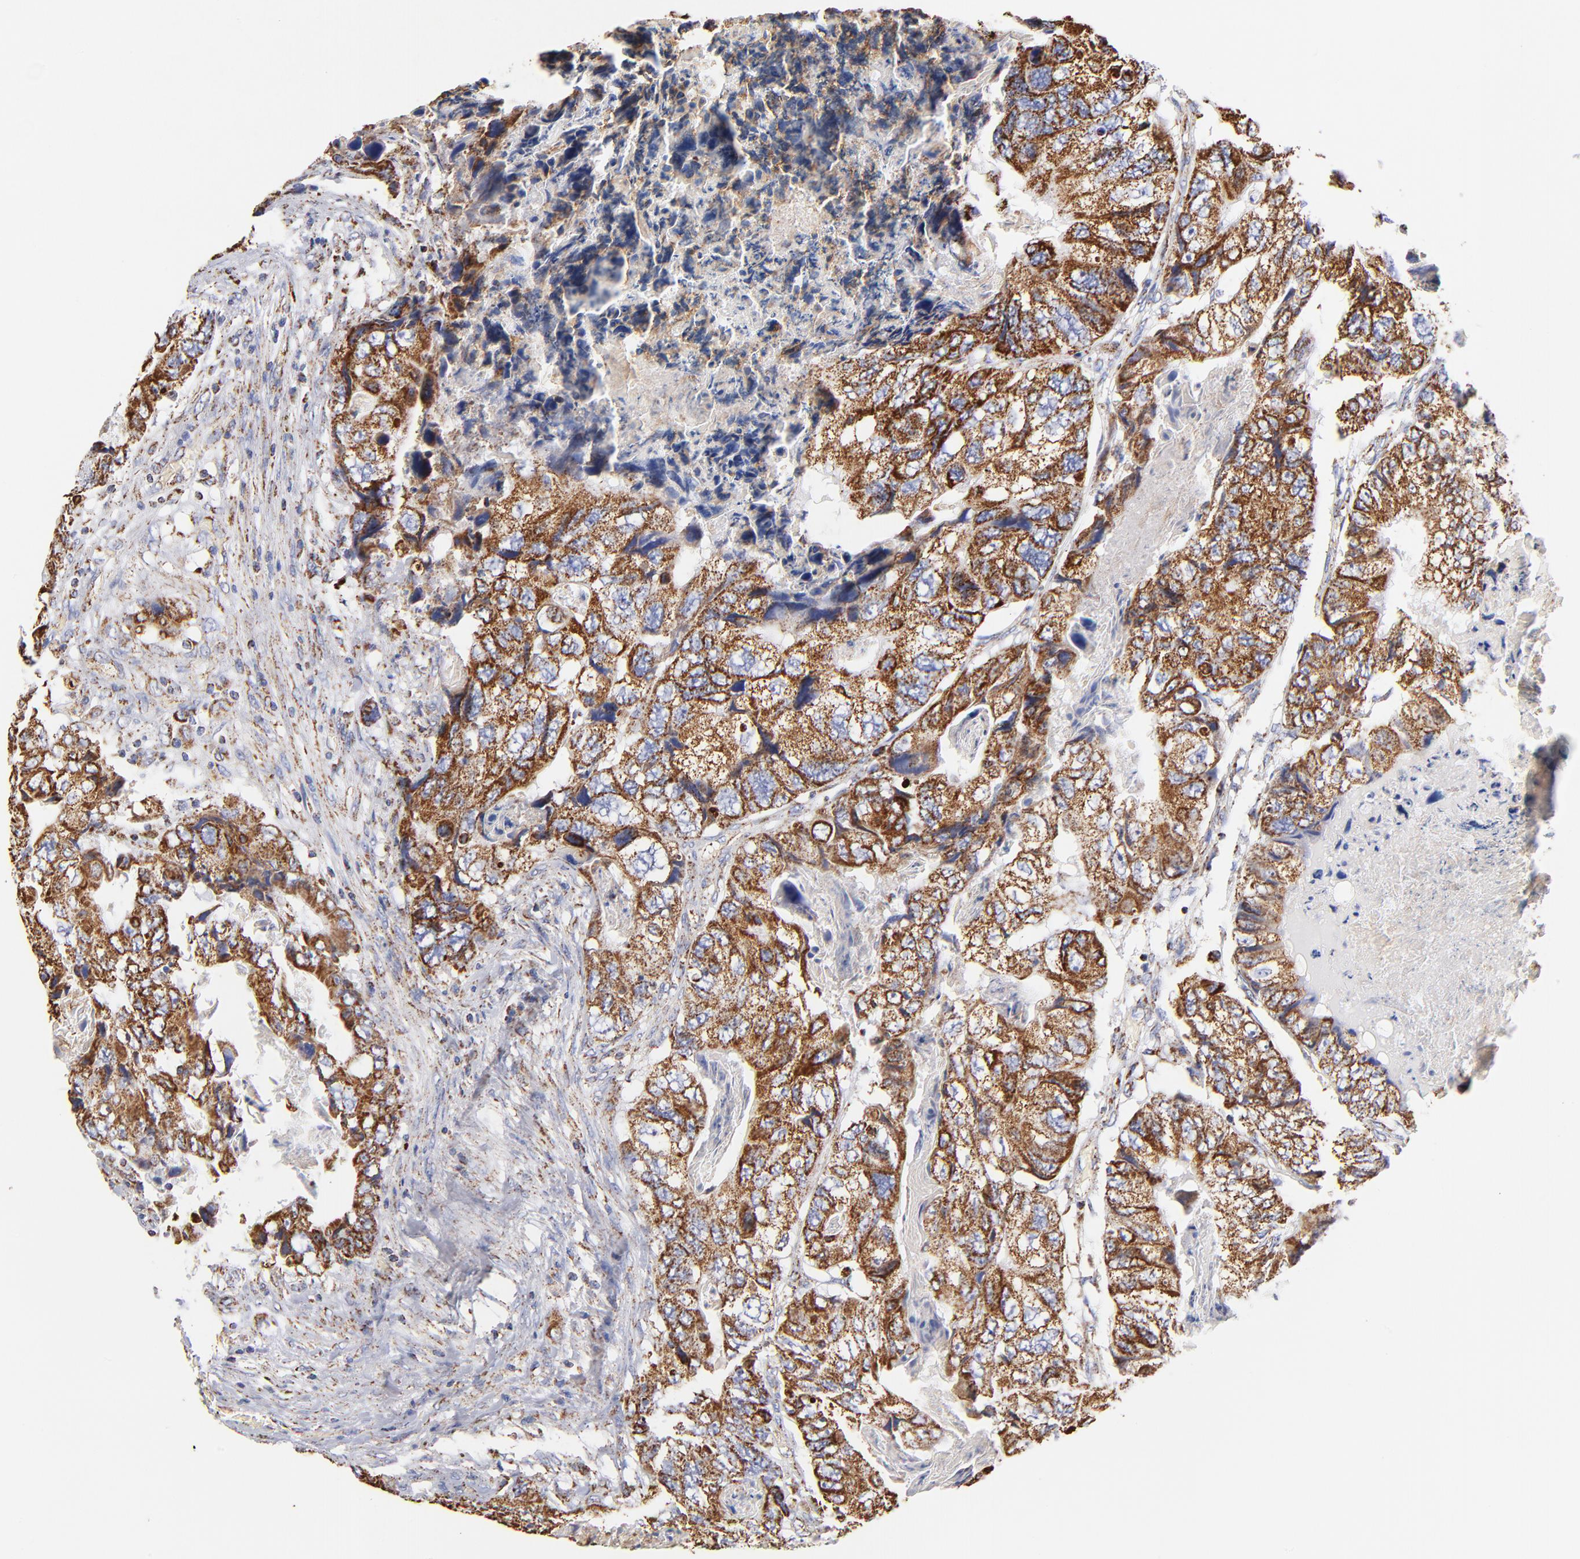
{"staining": {"intensity": "strong", "quantity": ">75%", "location": "cytoplasmic/membranous"}, "tissue": "colorectal cancer", "cell_type": "Tumor cells", "image_type": "cancer", "snomed": [{"axis": "morphology", "description": "Adenocarcinoma, NOS"}, {"axis": "topography", "description": "Rectum"}], "caption": "Protein staining shows strong cytoplasmic/membranous staining in approximately >75% of tumor cells in colorectal adenocarcinoma.", "gene": "PHB1", "patient": {"sex": "female", "age": 82}}